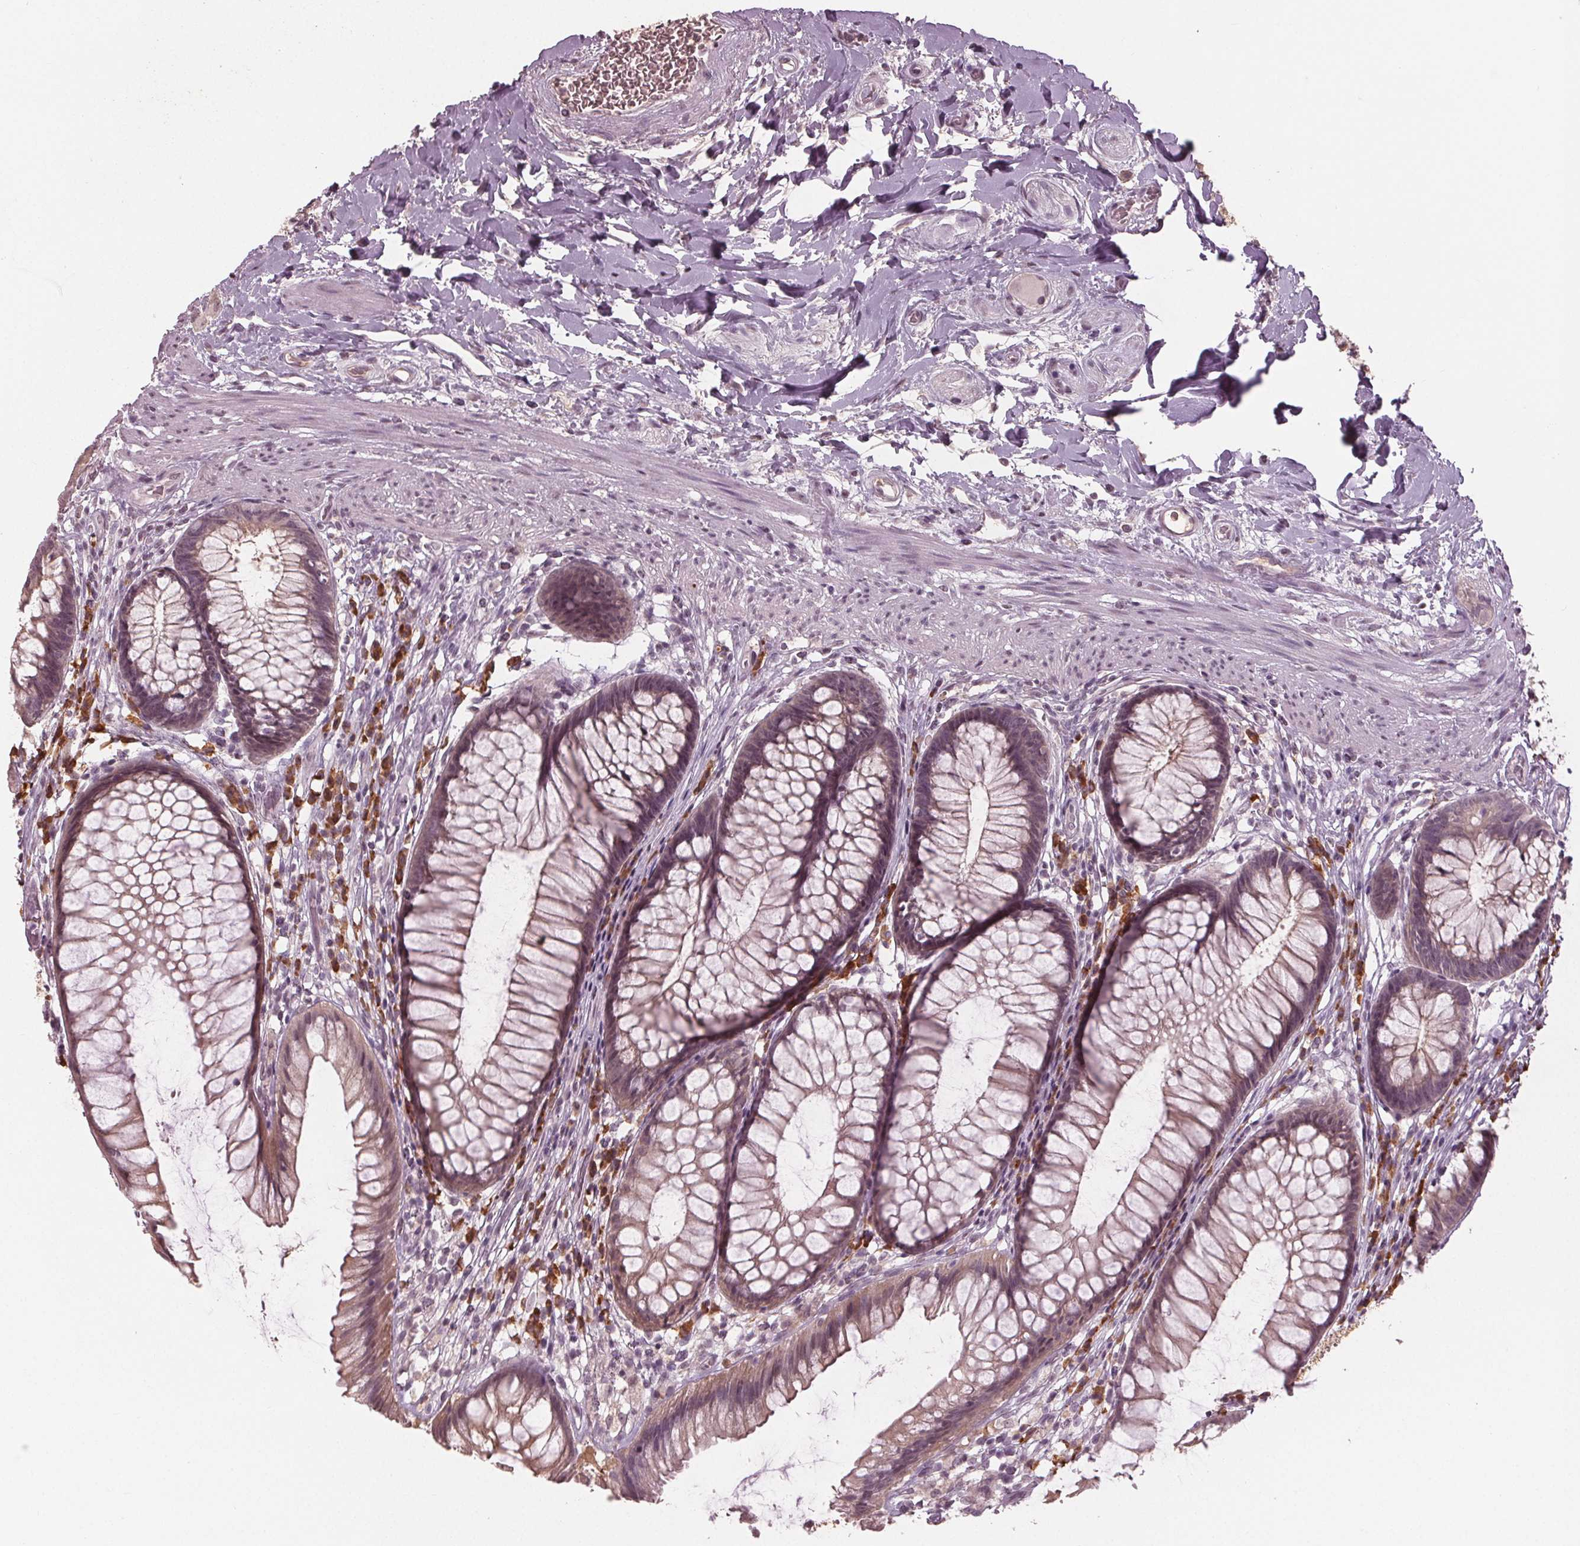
{"staining": {"intensity": "weak", "quantity": "<25%", "location": "cytoplasmic/membranous"}, "tissue": "rectum", "cell_type": "Glandular cells", "image_type": "normal", "snomed": [{"axis": "morphology", "description": "Normal tissue, NOS"}, {"axis": "topography", "description": "Smooth muscle"}, {"axis": "topography", "description": "Rectum"}], "caption": "IHC photomicrograph of benign rectum: rectum stained with DAB reveals no significant protein expression in glandular cells.", "gene": "CXCL16", "patient": {"sex": "male", "age": 53}}